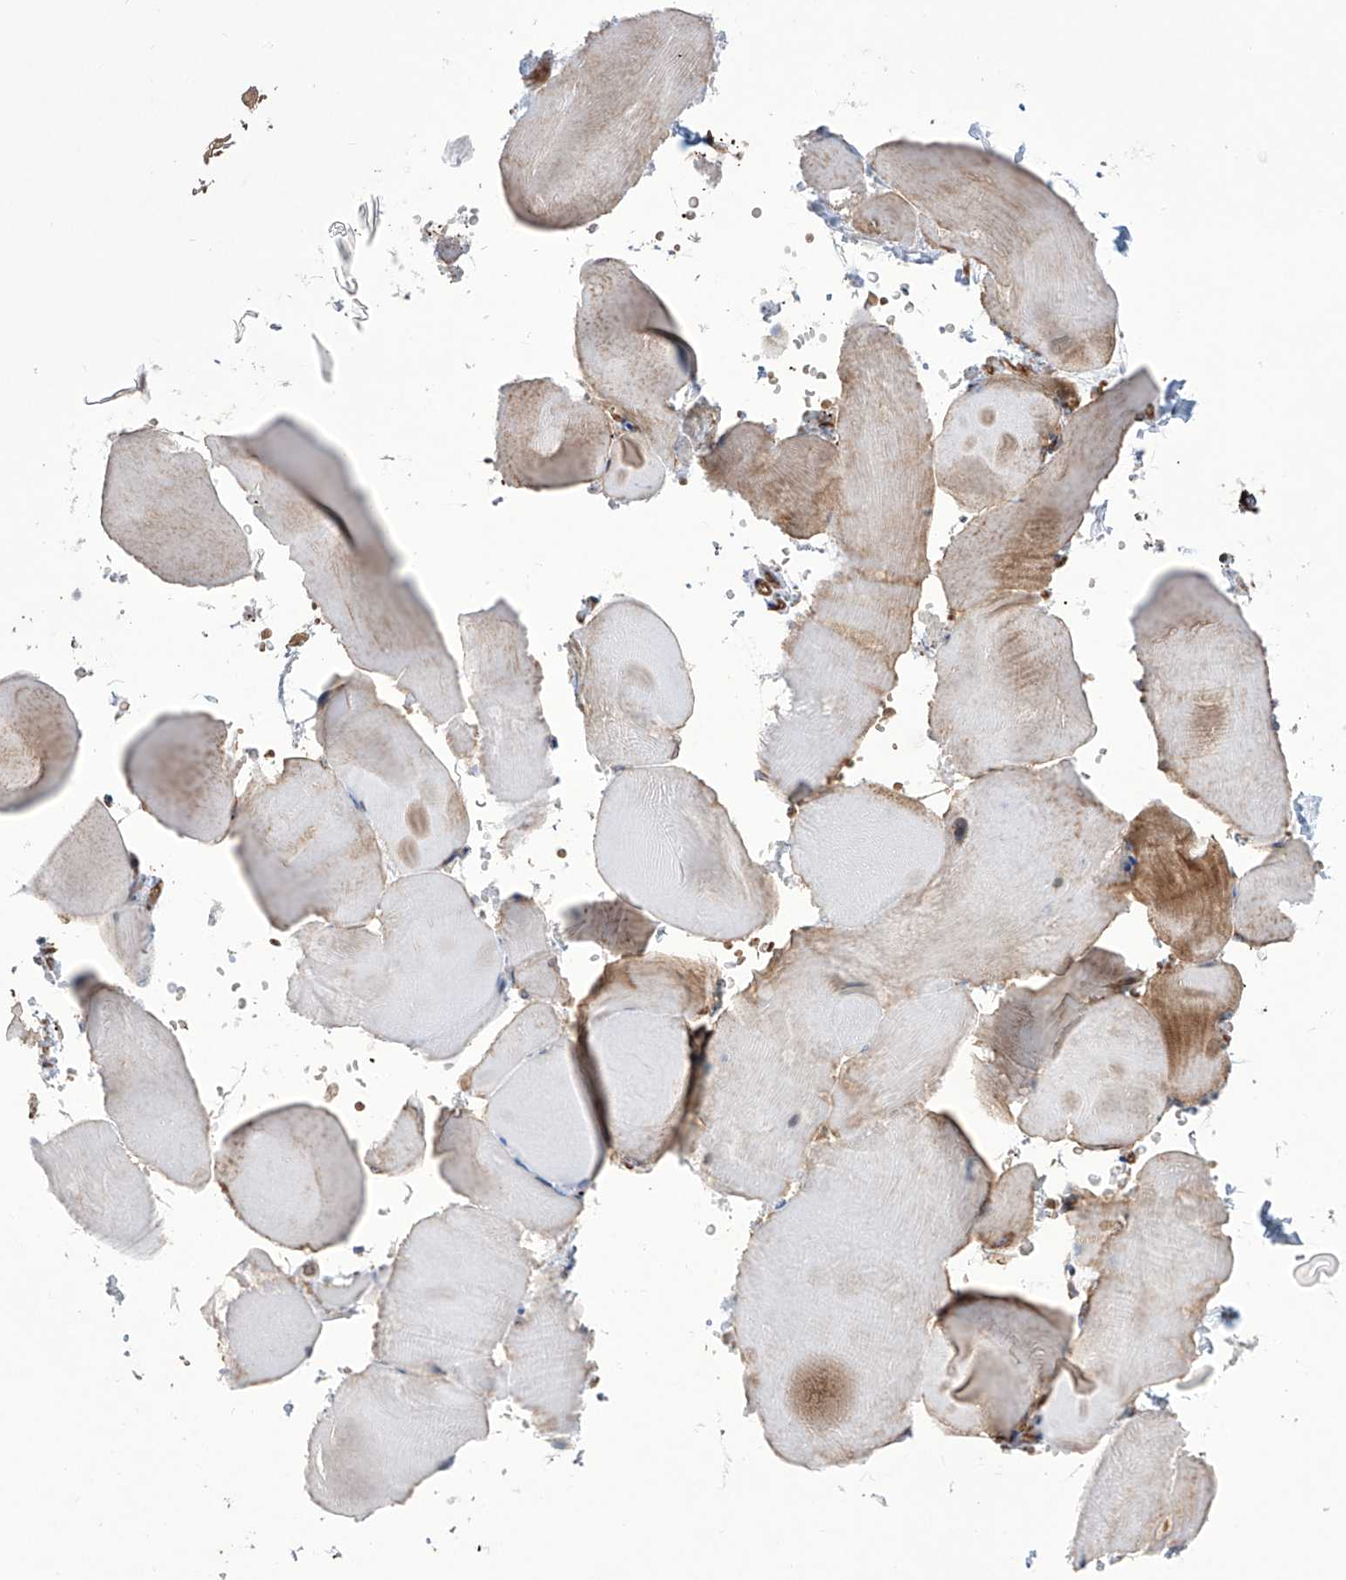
{"staining": {"intensity": "strong", "quantity": "25%-75%", "location": "cytoplasmic/membranous"}, "tissue": "skeletal muscle", "cell_type": "Myocytes", "image_type": "normal", "snomed": [{"axis": "morphology", "description": "Normal tissue, NOS"}, {"axis": "topography", "description": "Skeletal muscle"}, {"axis": "topography", "description": "Parathyroid gland"}], "caption": "The photomicrograph demonstrates staining of benign skeletal muscle, revealing strong cytoplasmic/membranous protein staining (brown color) within myocytes.", "gene": "APAF1", "patient": {"sex": "female", "age": 37}}